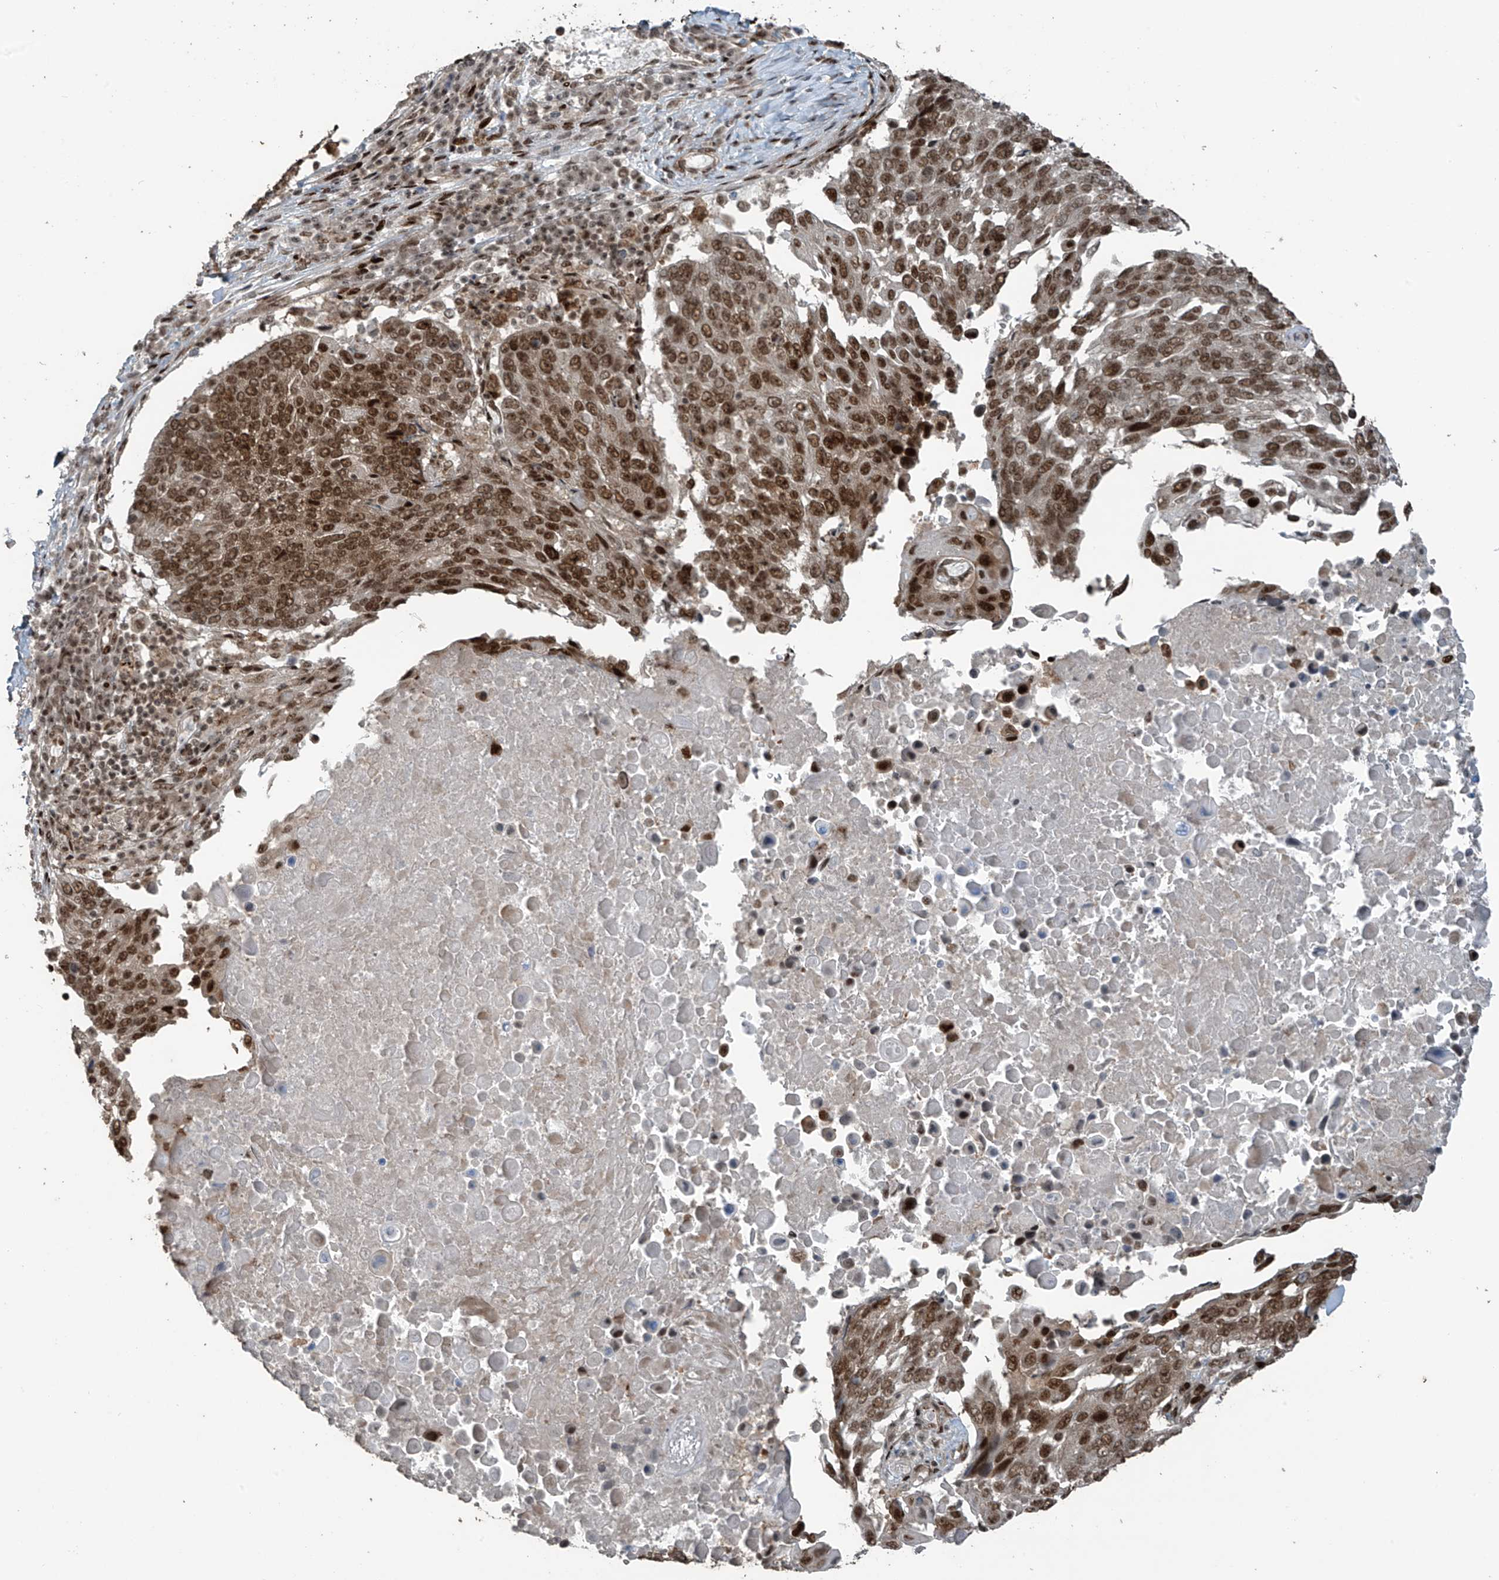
{"staining": {"intensity": "moderate", "quantity": ">75%", "location": "nuclear"}, "tissue": "lung cancer", "cell_type": "Tumor cells", "image_type": "cancer", "snomed": [{"axis": "morphology", "description": "Squamous cell carcinoma, NOS"}, {"axis": "topography", "description": "Lung"}], "caption": "Squamous cell carcinoma (lung) stained with a brown dye shows moderate nuclear positive positivity in approximately >75% of tumor cells.", "gene": "PCNP", "patient": {"sex": "male", "age": 66}}